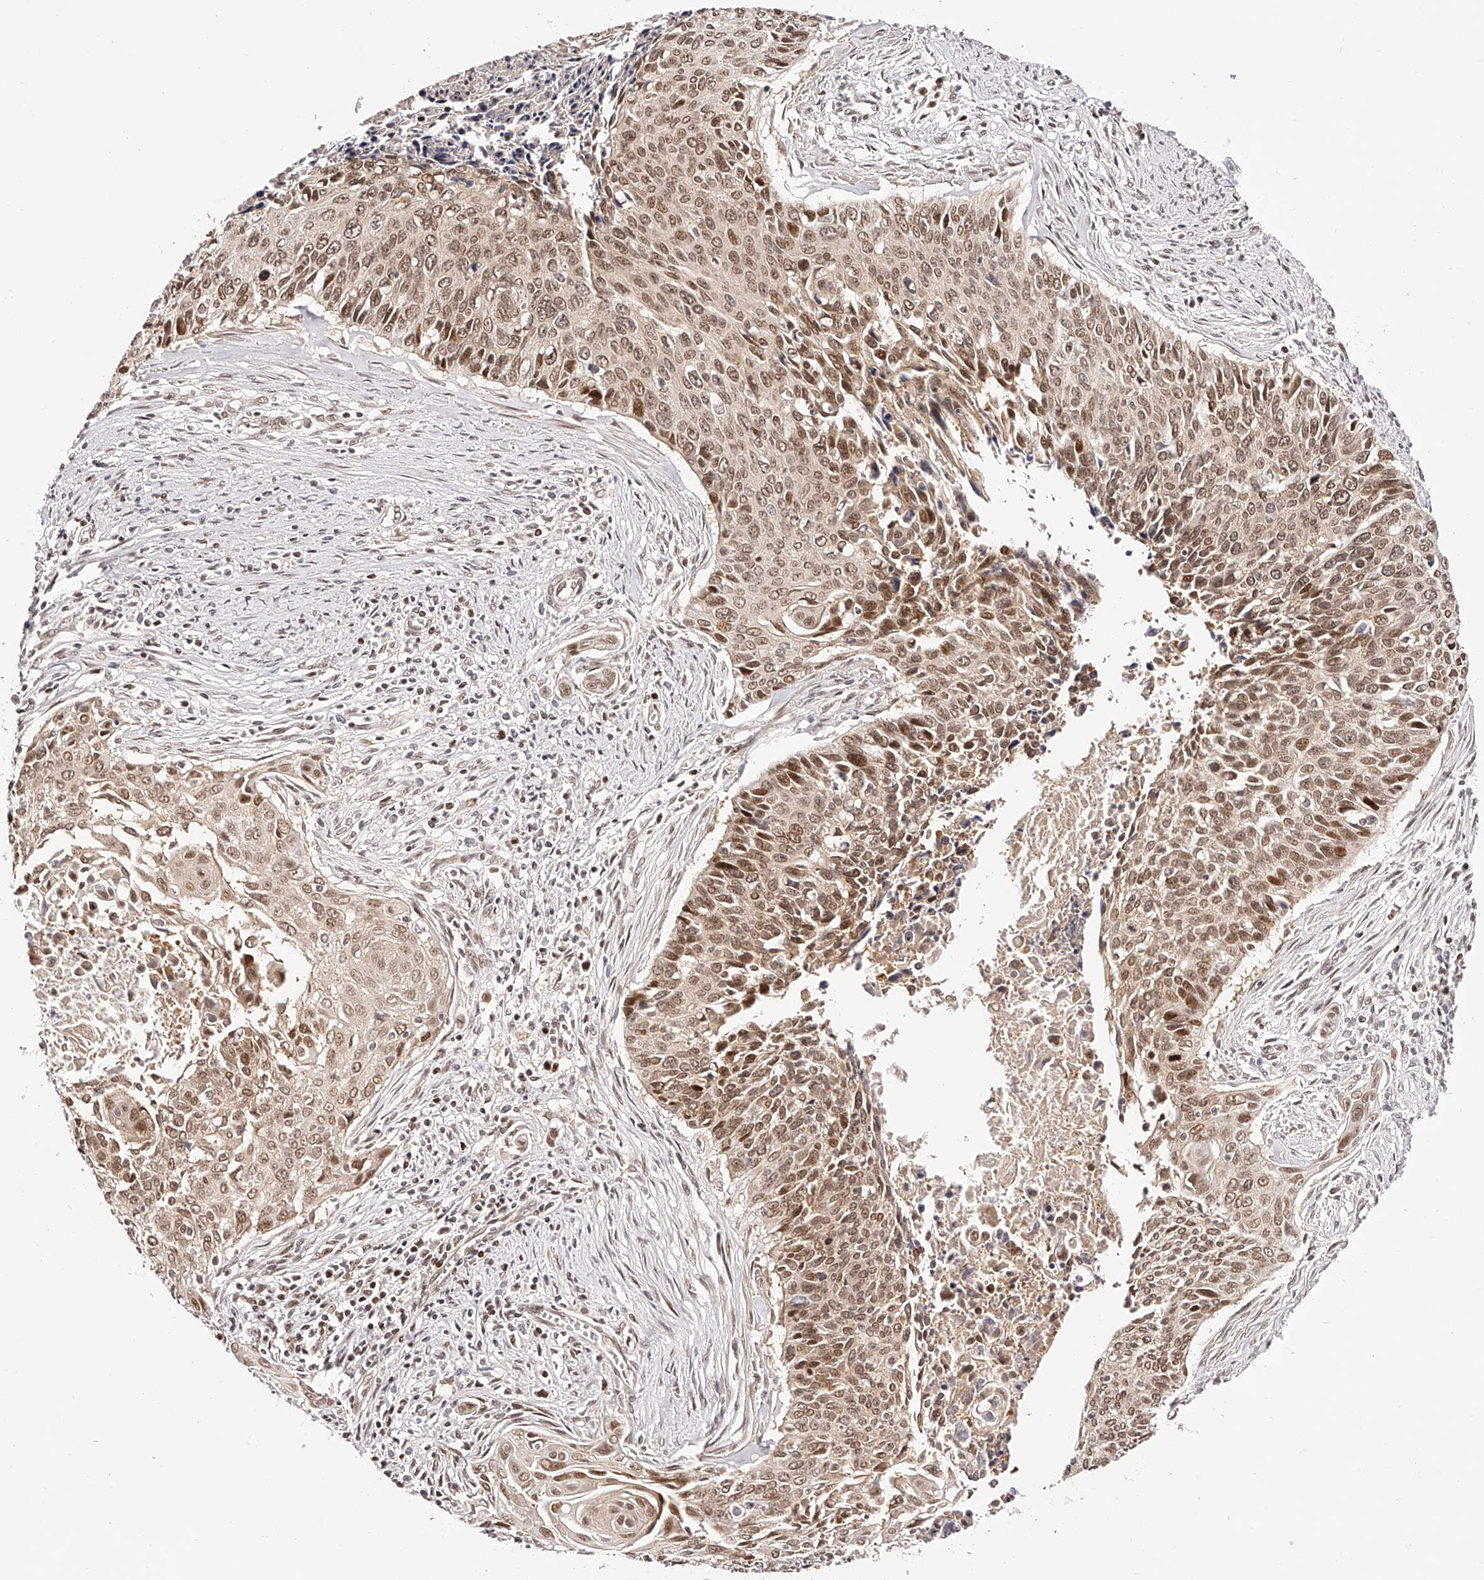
{"staining": {"intensity": "moderate", "quantity": ">75%", "location": "cytoplasmic/membranous,nuclear"}, "tissue": "cervical cancer", "cell_type": "Tumor cells", "image_type": "cancer", "snomed": [{"axis": "morphology", "description": "Squamous cell carcinoma, NOS"}, {"axis": "topography", "description": "Cervix"}], "caption": "Moderate cytoplasmic/membranous and nuclear positivity for a protein is appreciated in about >75% of tumor cells of squamous cell carcinoma (cervical) using immunohistochemistry (IHC).", "gene": "USF3", "patient": {"sex": "female", "age": 55}}